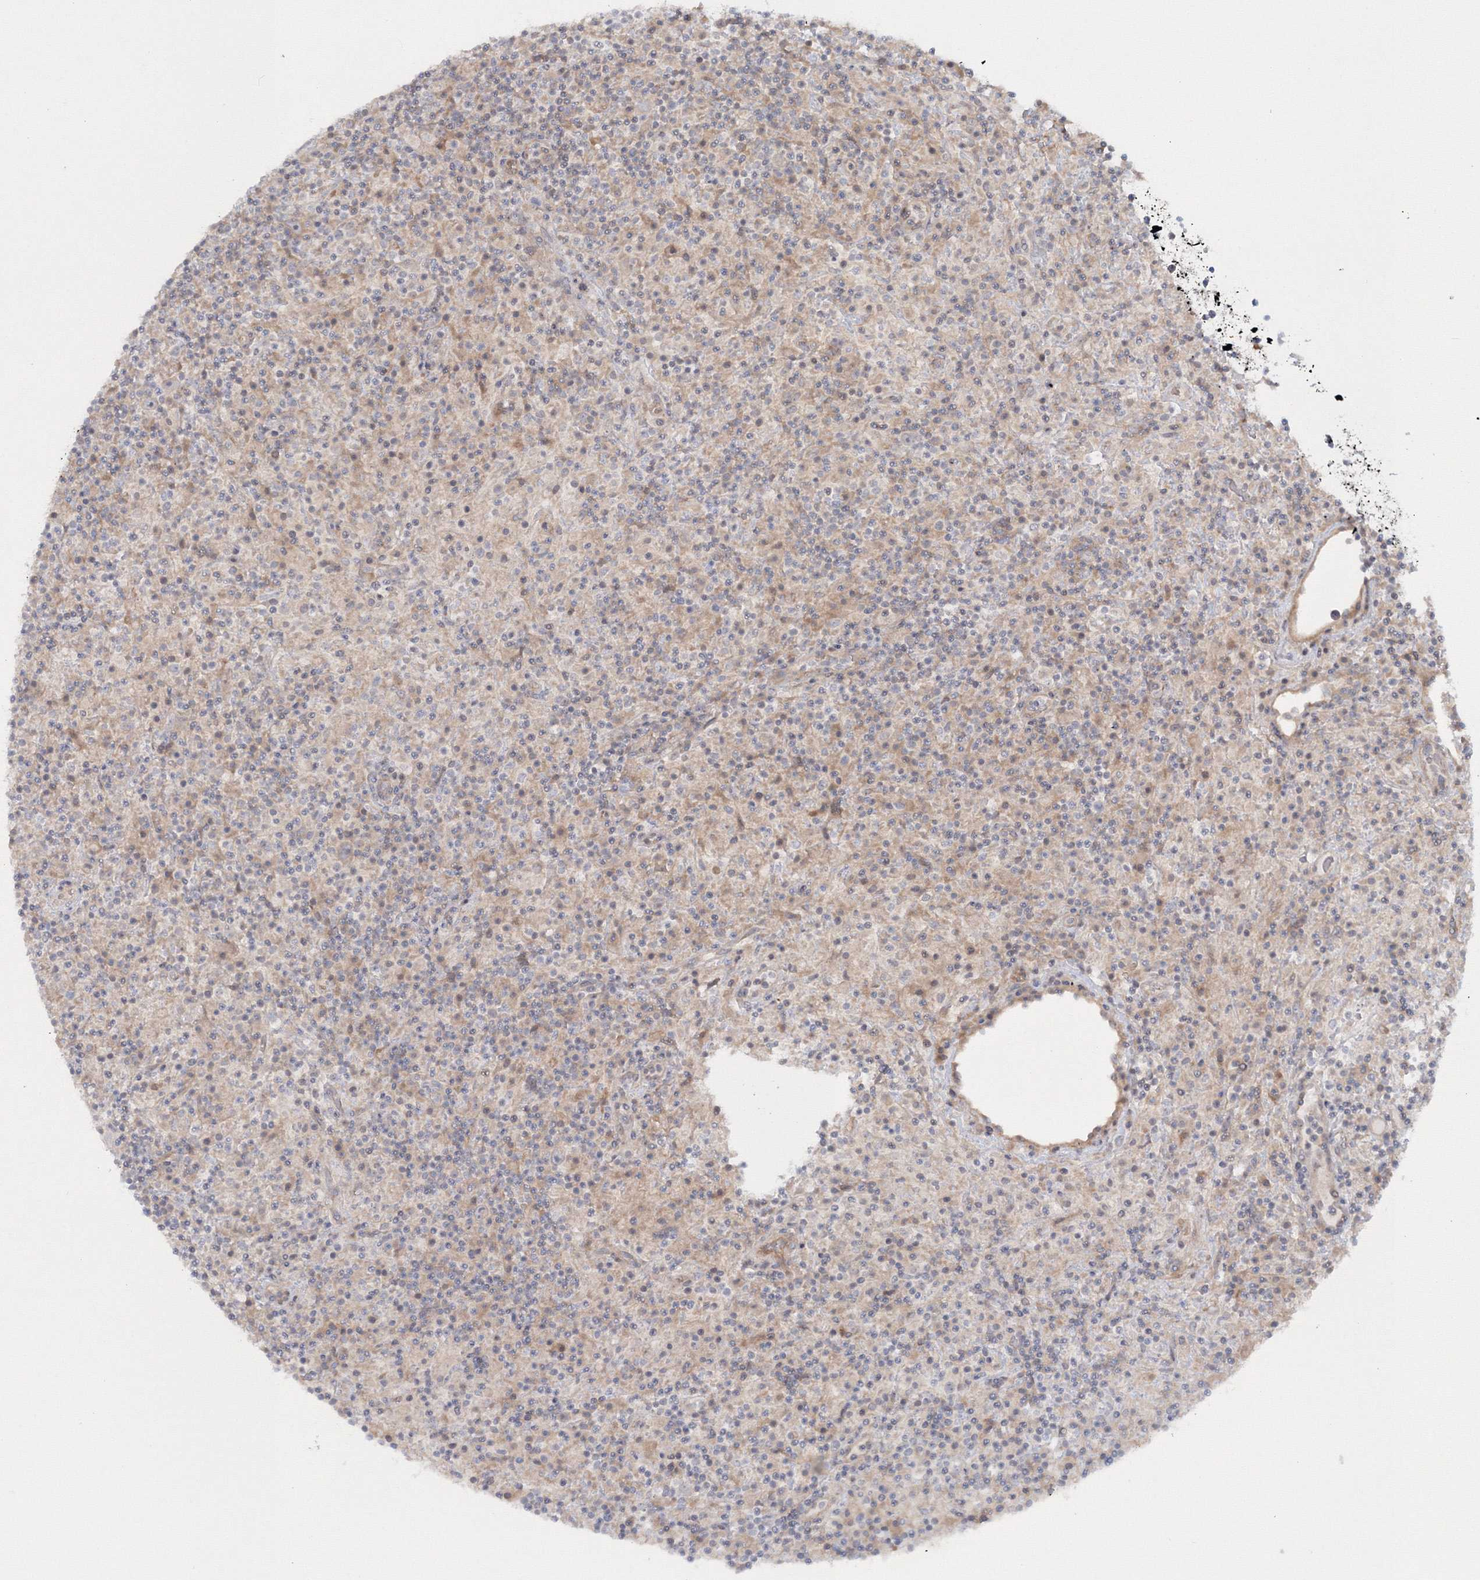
{"staining": {"intensity": "weak", "quantity": "<25%", "location": "cytoplasmic/membranous"}, "tissue": "lymphoma", "cell_type": "Tumor cells", "image_type": "cancer", "snomed": [{"axis": "morphology", "description": "Hodgkin's disease, NOS"}, {"axis": "topography", "description": "Lymph node"}], "caption": "Photomicrograph shows no protein staining in tumor cells of lymphoma tissue. The staining was performed using DAB (3,3'-diaminobenzidine) to visualize the protein expression in brown, while the nuclei were stained in blue with hematoxylin (Magnification: 20x).", "gene": "IPMK", "patient": {"sex": "male", "age": 70}}